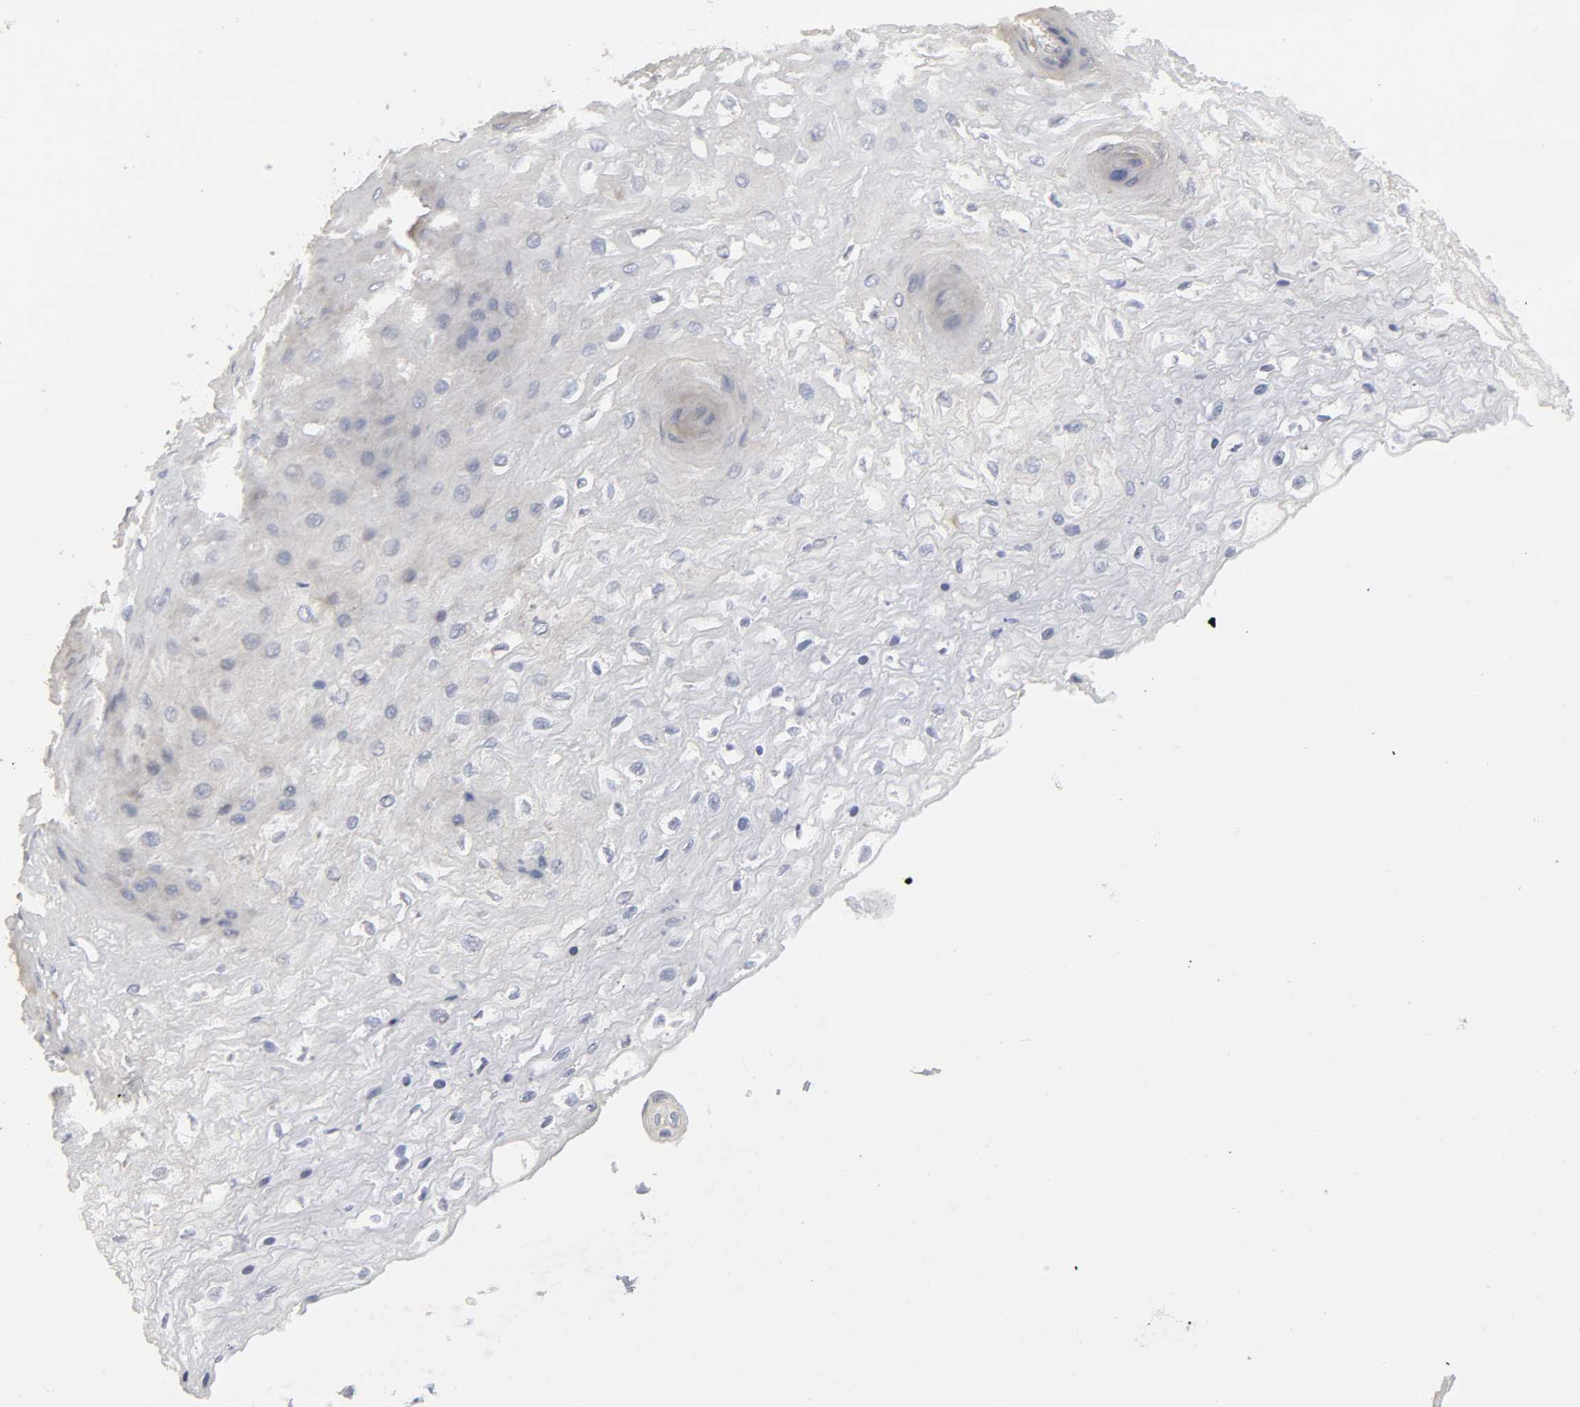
{"staining": {"intensity": "moderate", "quantity": ">75%", "location": "cytoplasmic/membranous"}, "tissue": "esophagus", "cell_type": "Squamous epithelial cells", "image_type": "normal", "snomed": [{"axis": "morphology", "description": "Normal tissue, NOS"}, {"axis": "topography", "description": "Esophagus"}], "caption": "Immunohistochemistry (DAB) staining of benign esophagus demonstrates moderate cytoplasmic/membranous protein expression in about >75% of squamous epithelial cells.", "gene": "SH3GLB1", "patient": {"sex": "female", "age": 72}}